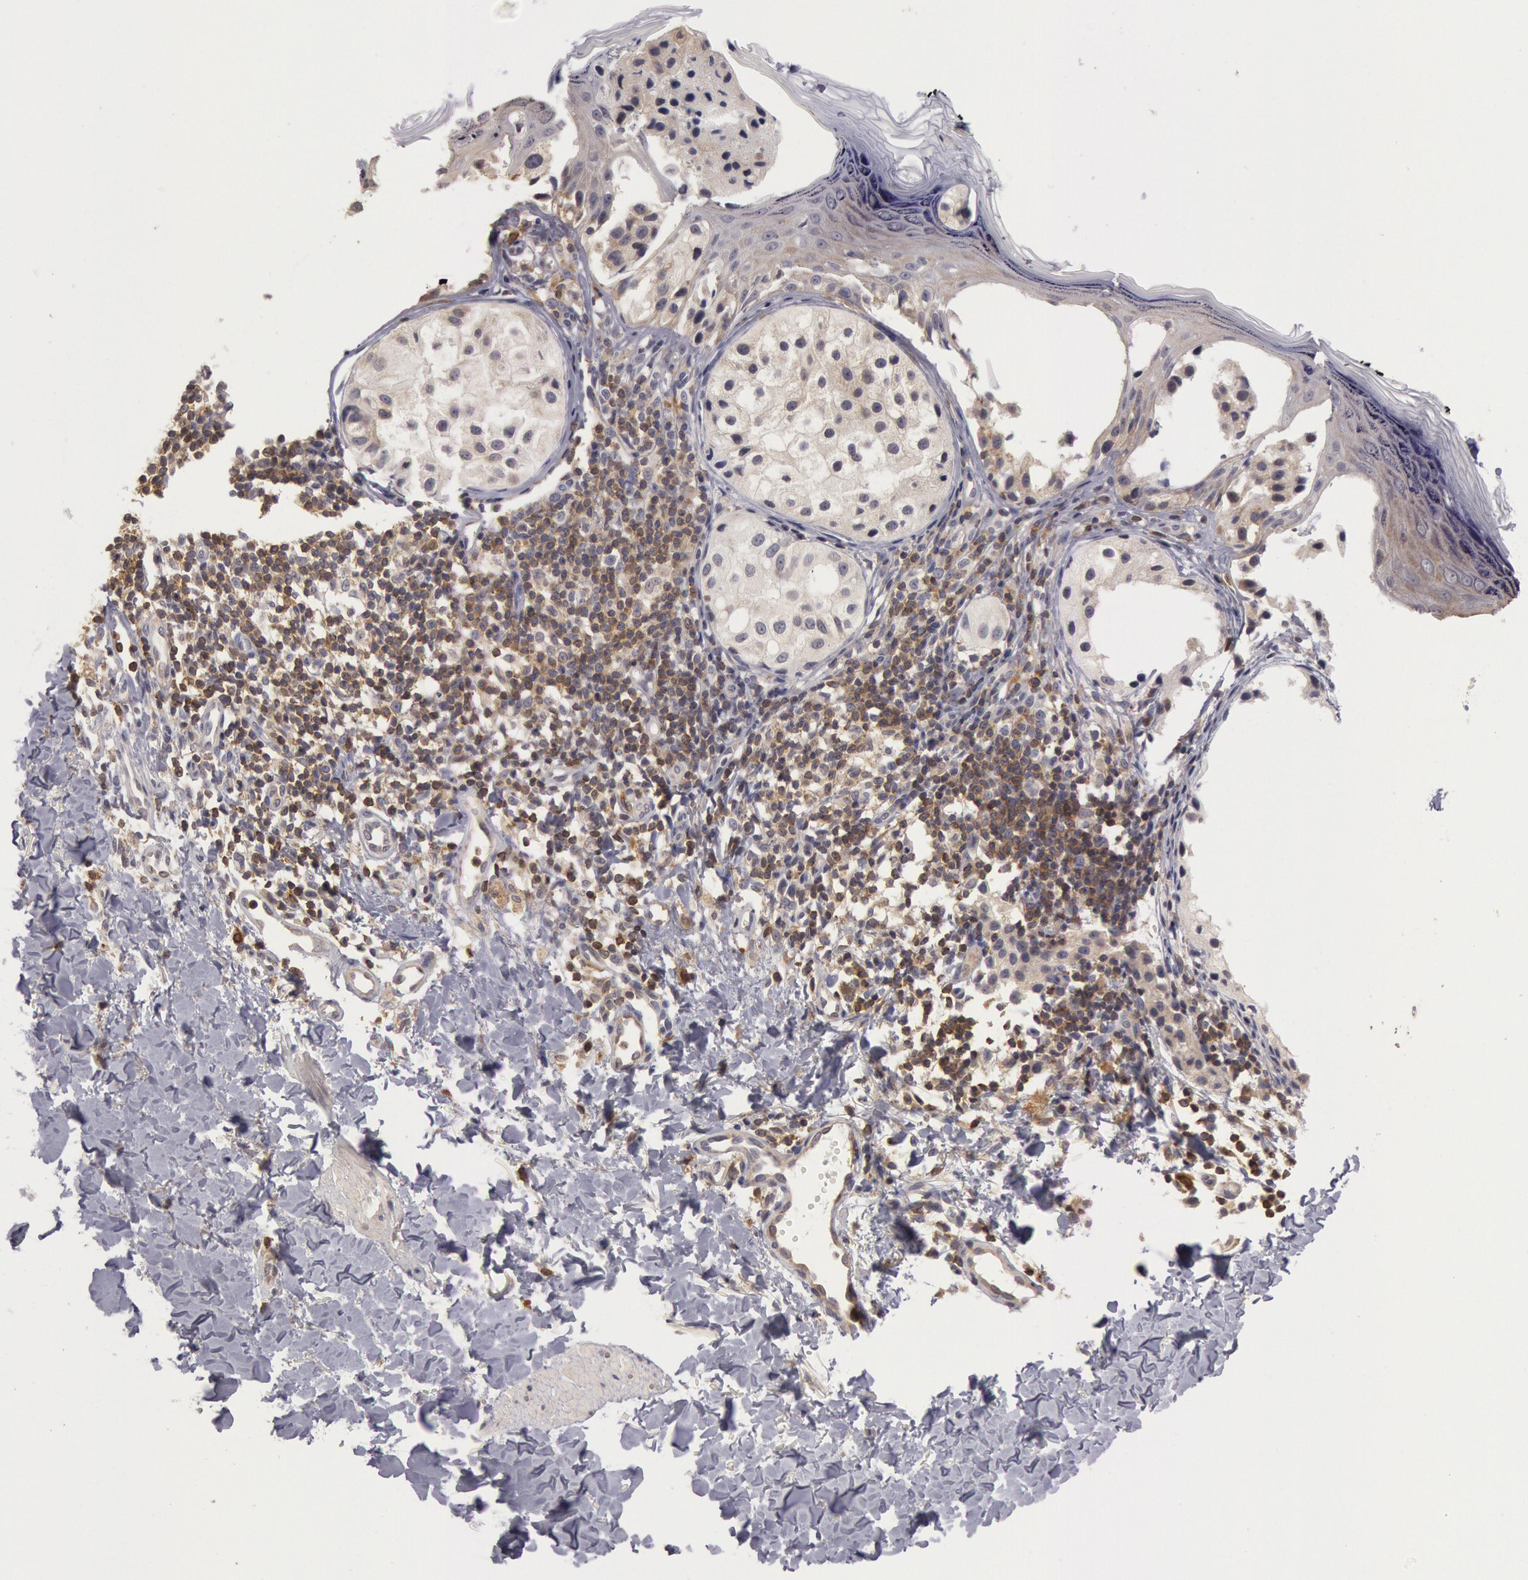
{"staining": {"intensity": "weak", "quantity": ">75%", "location": "cytoplasmic/membranous"}, "tissue": "melanoma", "cell_type": "Tumor cells", "image_type": "cancer", "snomed": [{"axis": "morphology", "description": "Malignant melanoma, NOS"}, {"axis": "topography", "description": "Skin"}], "caption": "Malignant melanoma stained with DAB immunohistochemistry demonstrates low levels of weak cytoplasmic/membranous positivity in about >75% of tumor cells.", "gene": "NMT2", "patient": {"sex": "male", "age": 23}}